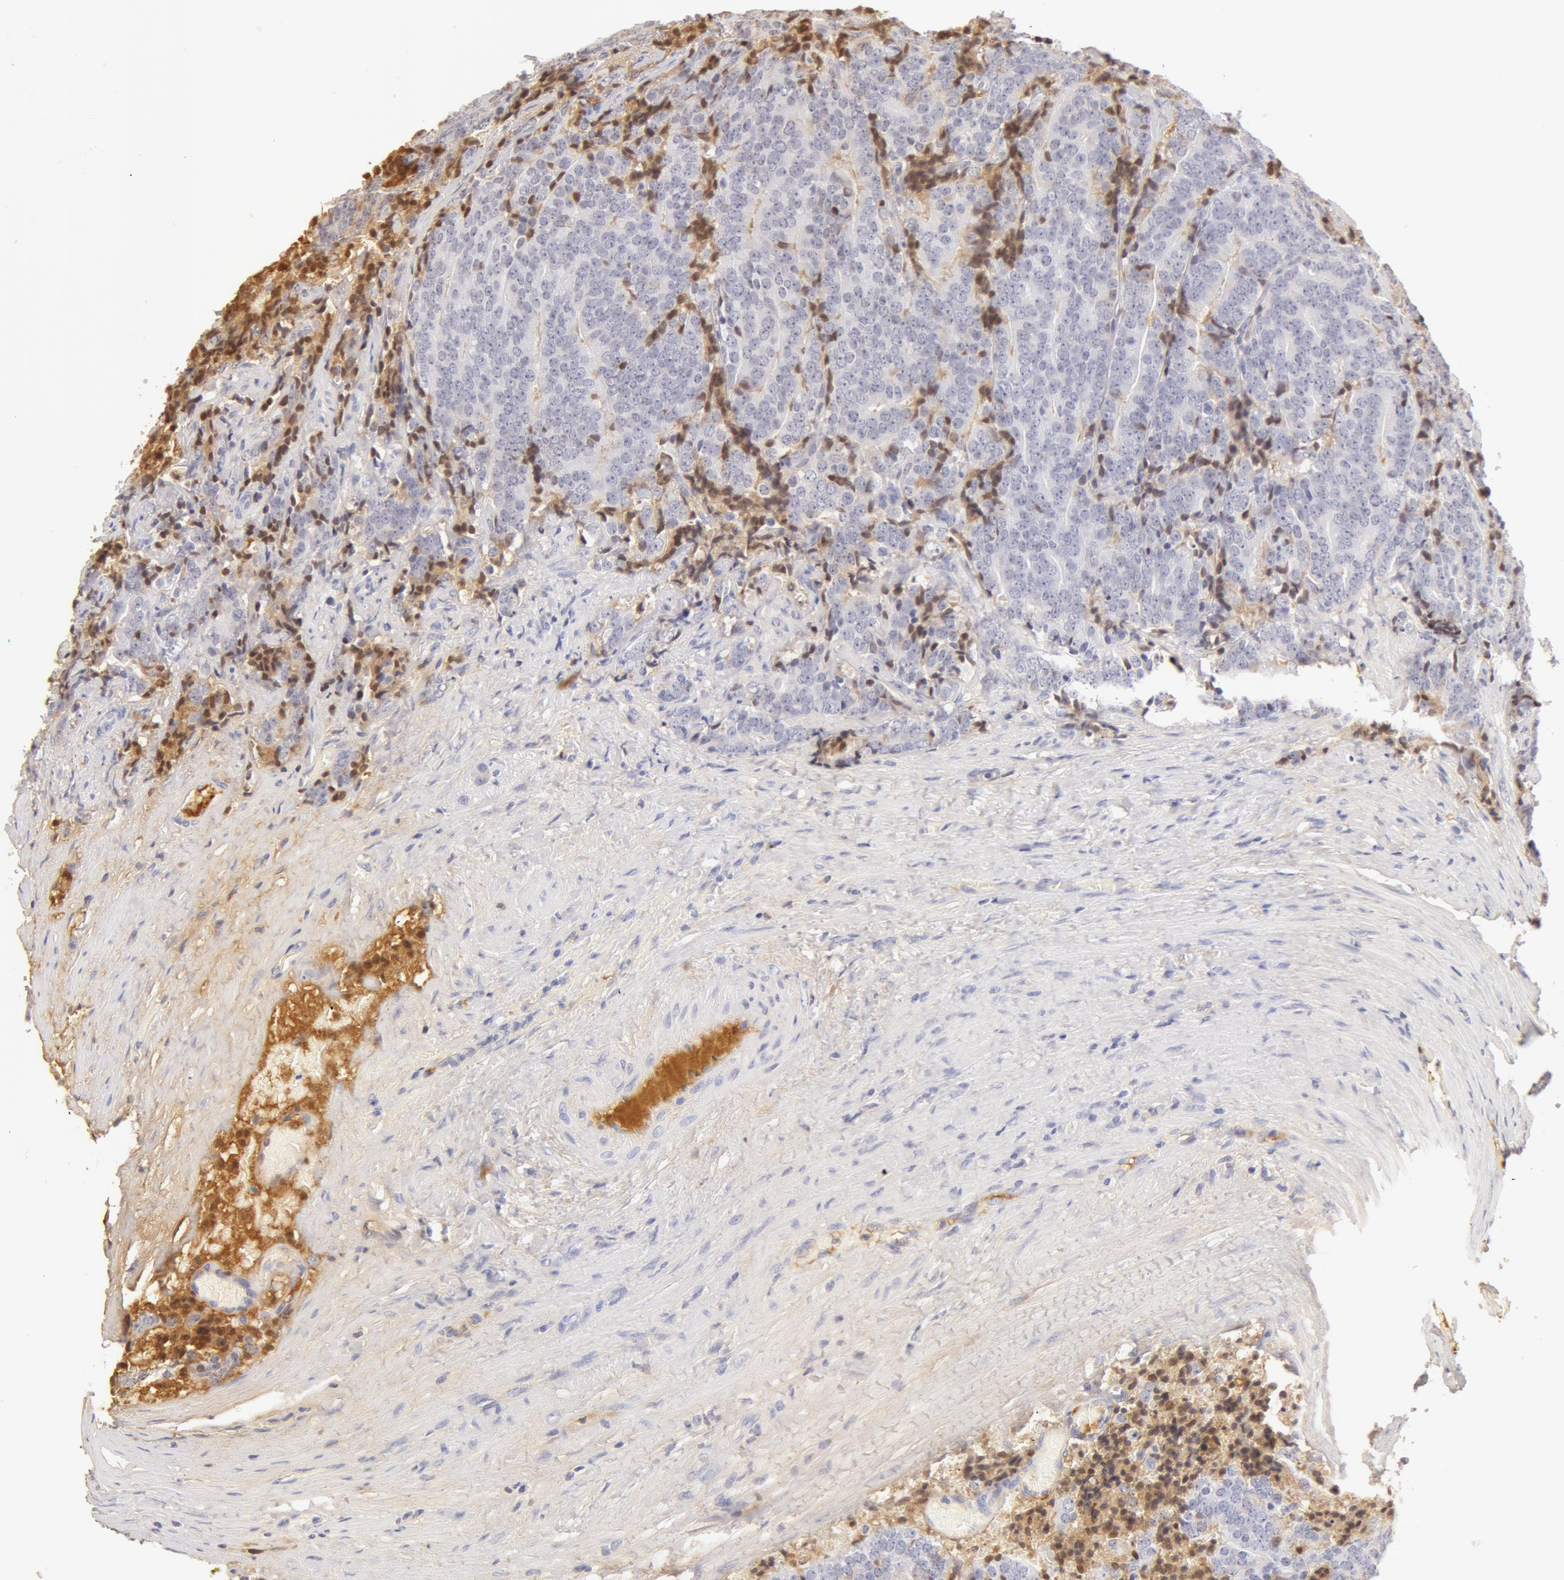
{"staining": {"intensity": "negative", "quantity": "none", "location": "none"}, "tissue": "prostate cancer", "cell_type": "Tumor cells", "image_type": "cancer", "snomed": [{"axis": "morphology", "description": "Adenocarcinoma, Medium grade"}, {"axis": "topography", "description": "Prostate"}], "caption": "An immunohistochemistry histopathology image of medium-grade adenocarcinoma (prostate) is shown. There is no staining in tumor cells of medium-grade adenocarcinoma (prostate). Nuclei are stained in blue.", "gene": "AHSG", "patient": {"sex": "male", "age": 65}}